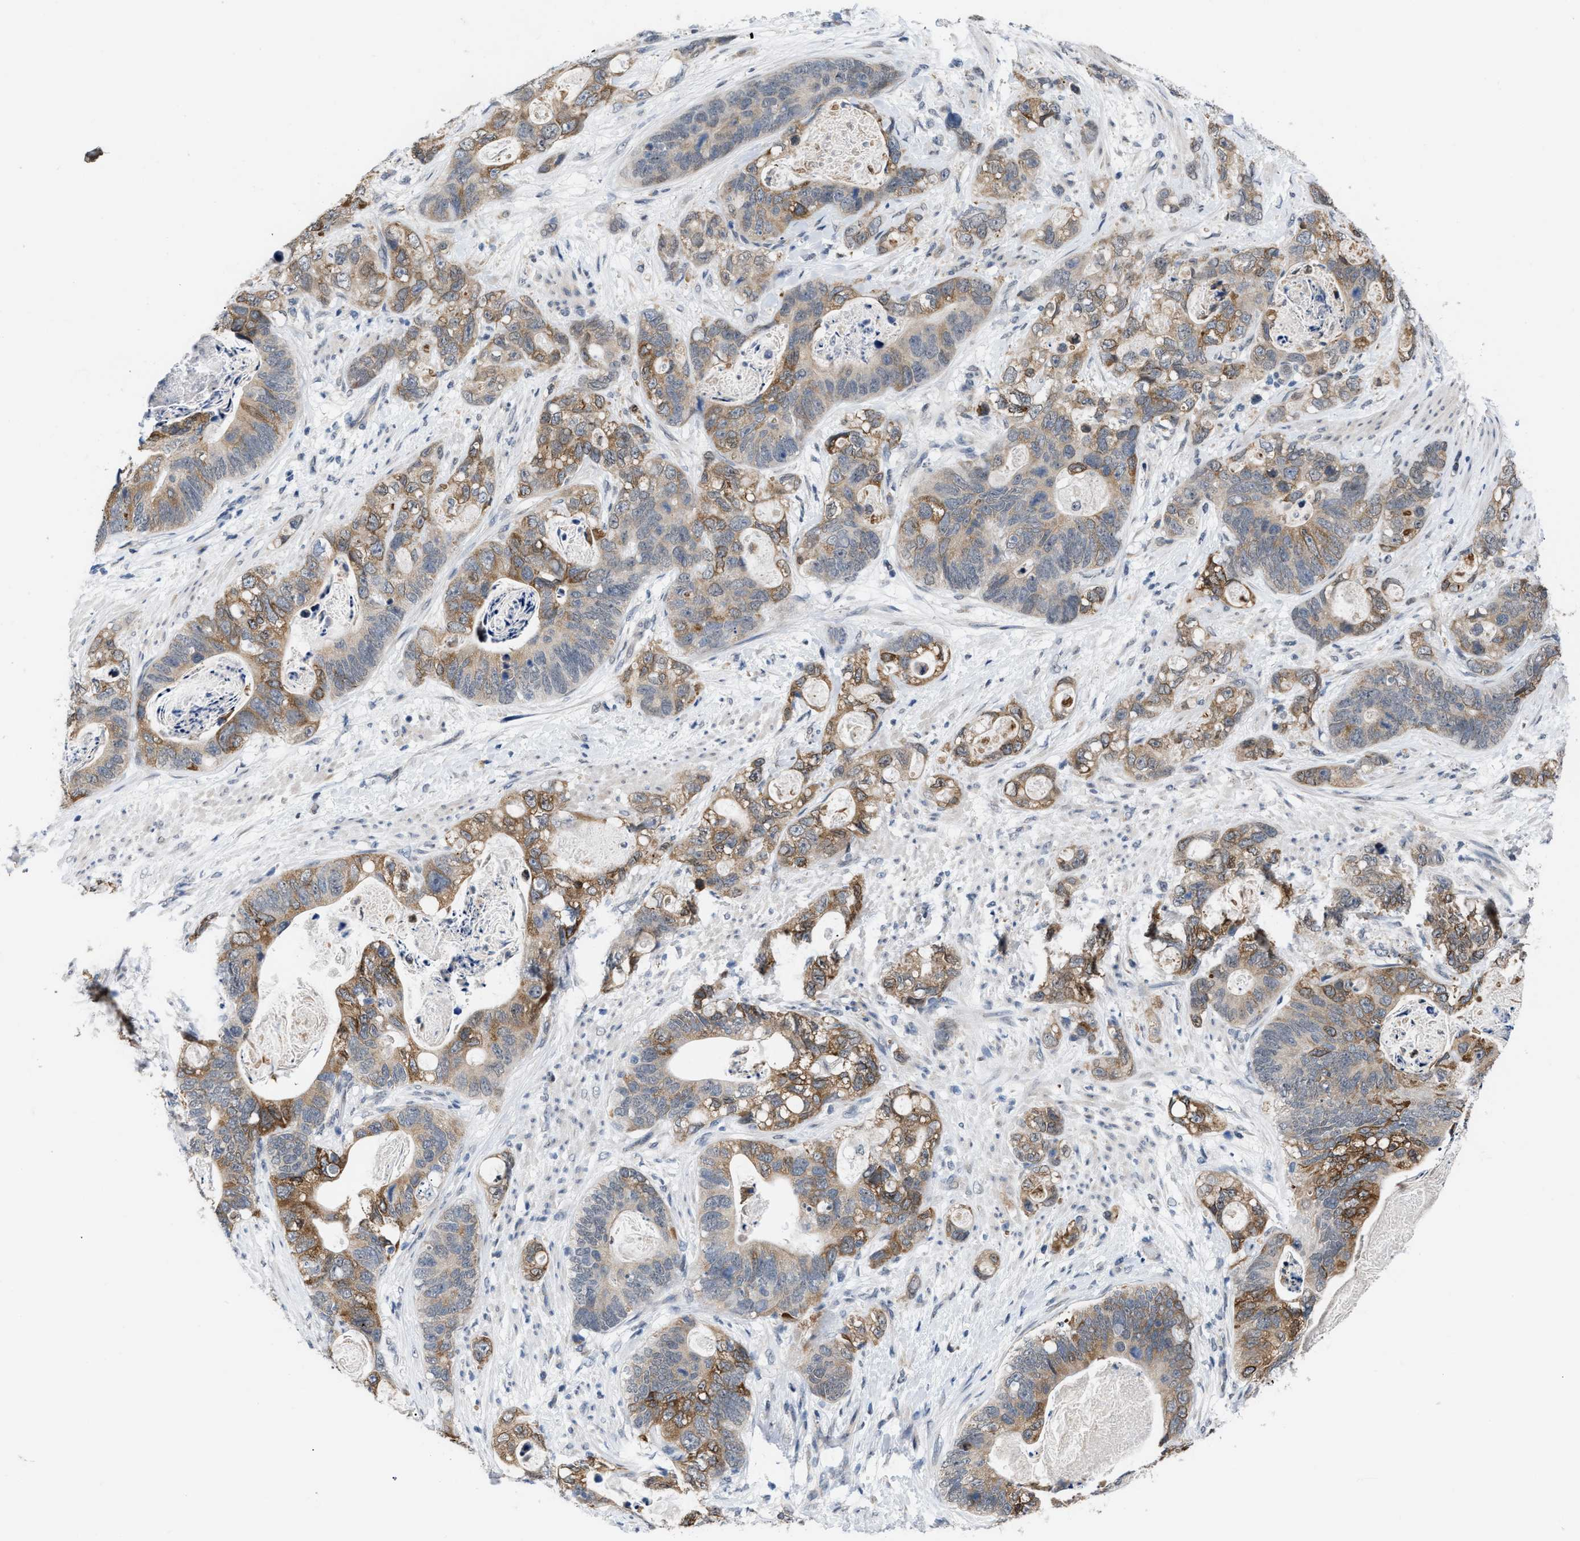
{"staining": {"intensity": "moderate", "quantity": ">75%", "location": "cytoplasmic/membranous"}, "tissue": "stomach cancer", "cell_type": "Tumor cells", "image_type": "cancer", "snomed": [{"axis": "morphology", "description": "Normal tissue, NOS"}, {"axis": "morphology", "description": "Adenocarcinoma, NOS"}, {"axis": "topography", "description": "Stomach"}], "caption": "An IHC micrograph of tumor tissue is shown. Protein staining in brown labels moderate cytoplasmic/membranous positivity in adenocarcinoma (stomach) within tumor cells.", "gene": "TXNRD3", "patient": {"sex": "female", "age": 89}}